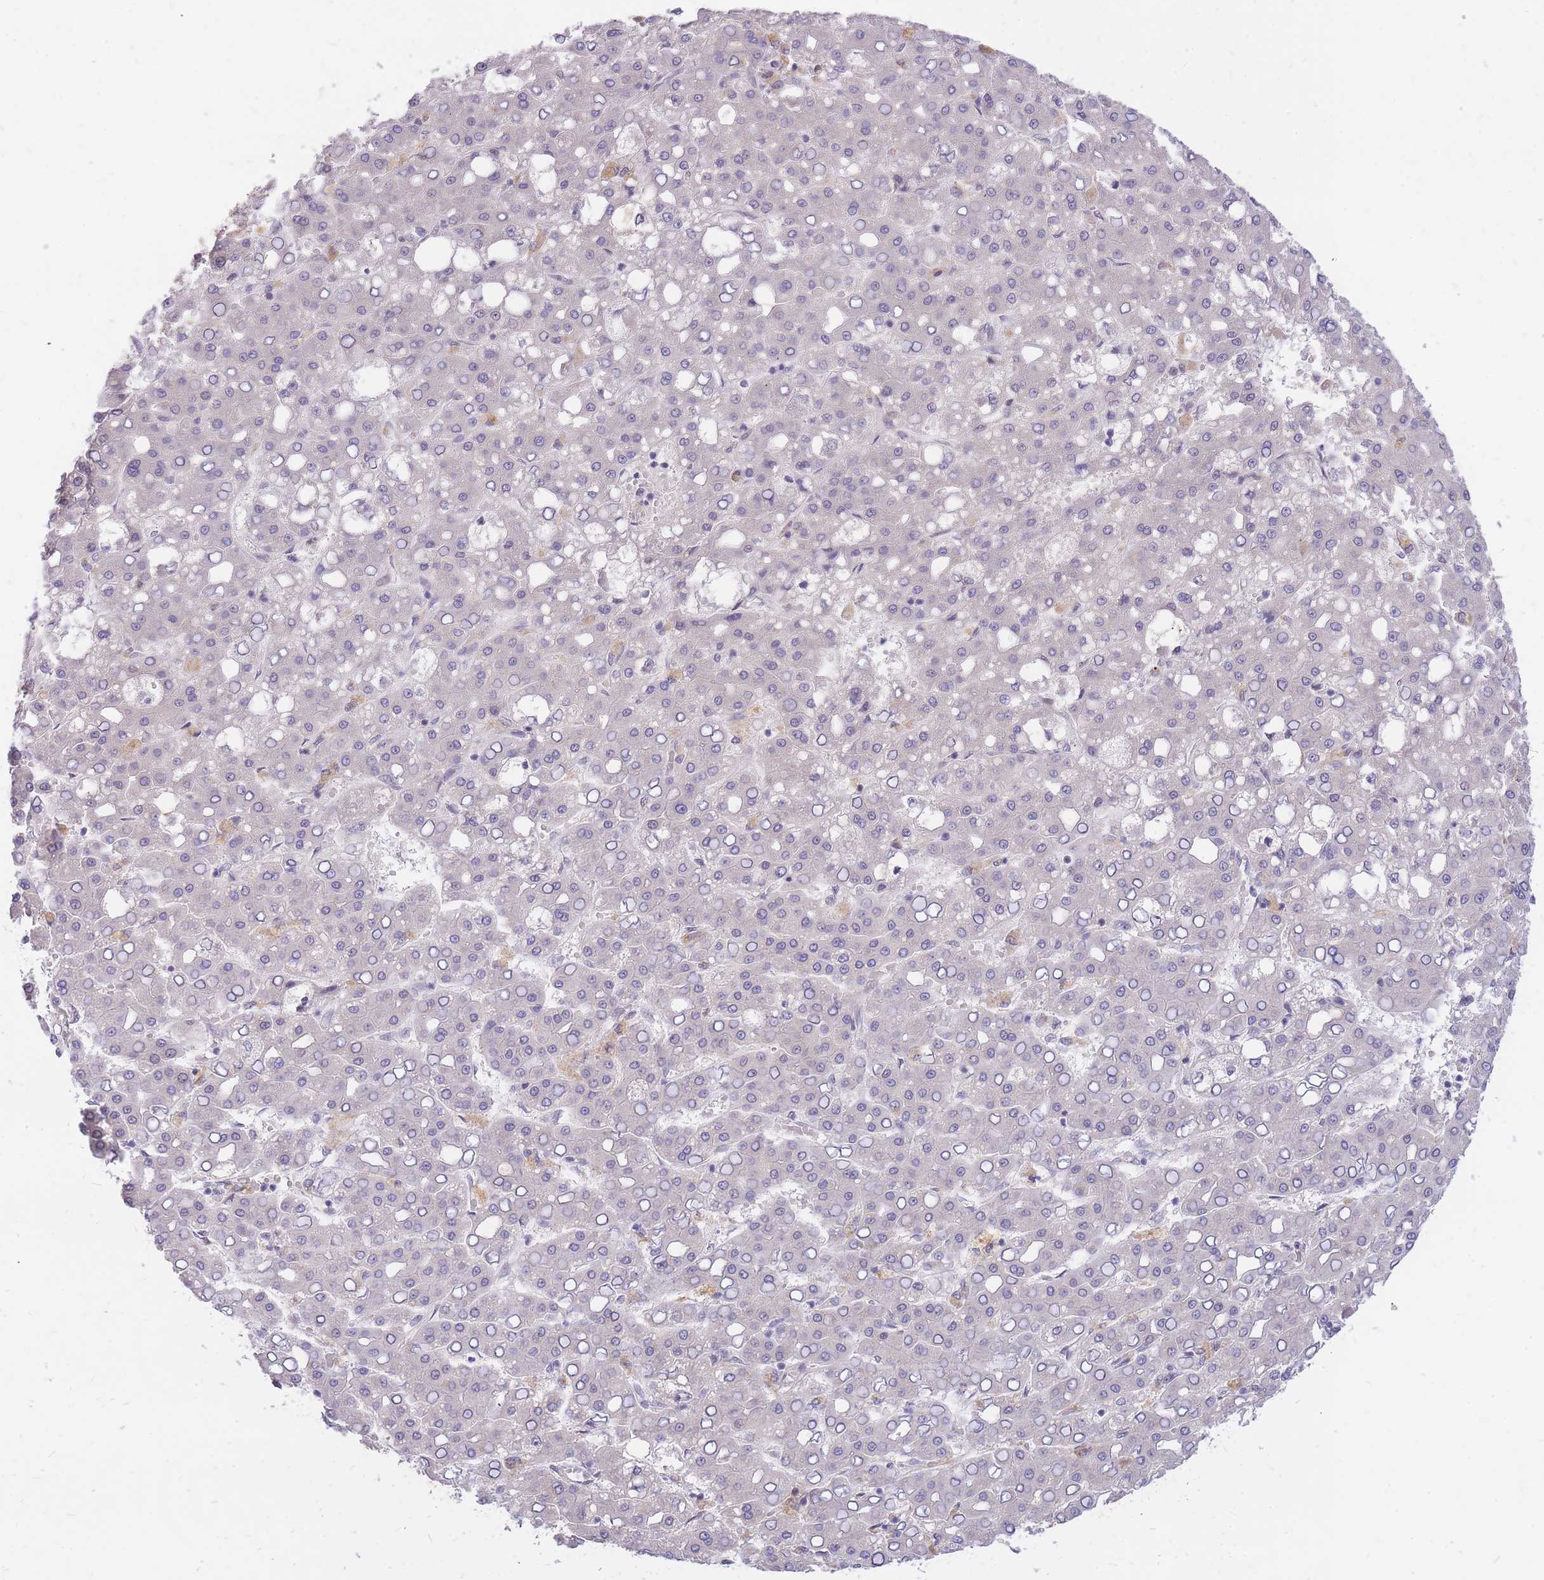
{"staining": {"intensity": "negative", "quantity": "none", "location": "none"}, "tissue": "liver cancer", "cell_type": "Tumor cells", "image_type": "cancer", "snomed": [{"axis": "morphology", "description": "Carcinoma, Hepatocellular, NOS"}, {"axis": "topography", "description": "Liver"}], "caption": "Hepatocellular carcinoma (liver) stained for a protein using immunohistochemistry (IHC) exhibits no staining tumor cells.", "gene": "TLE2", "patient": {"sex": "male", "age": 65}}